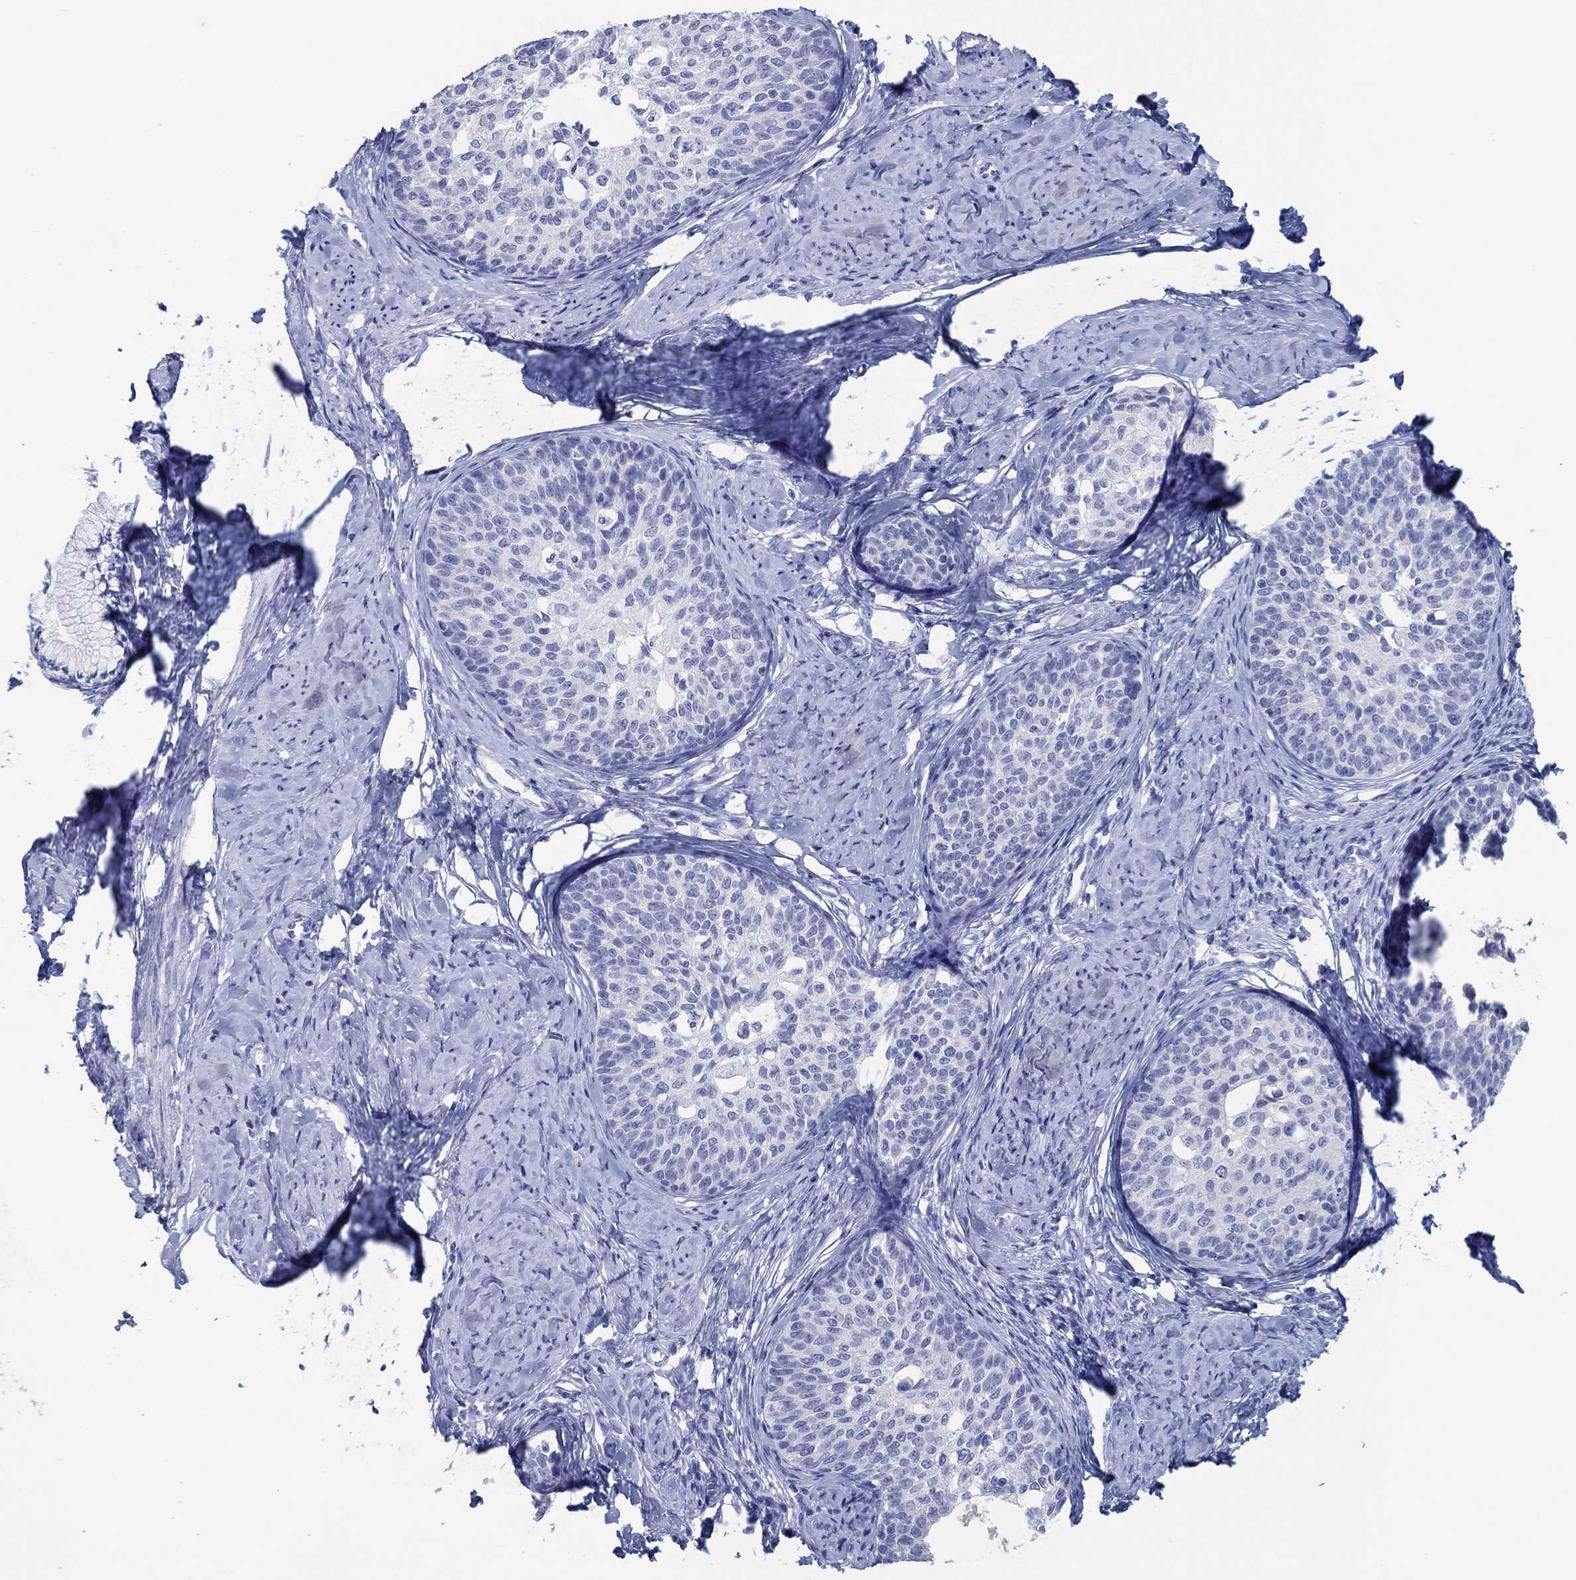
{"staining": {"intensity": "negative", "quantity": "none", "location": "none"}, "tissue": "cervical cancer", "cell_type": "Tumor cells", "image_type": "cancer", "snomed": [{"axis": "morphology", "description": "Squamous cell carcinoma, NOS"}, {"axis": "topography", "description": "Cervix"}], "caption": "Cervical squamous cell carcinoma stained for a protein using IHC shows no expression tumor cells.", "gene": "POU5F1", "patient": {"sex": "female", "age": 51}}